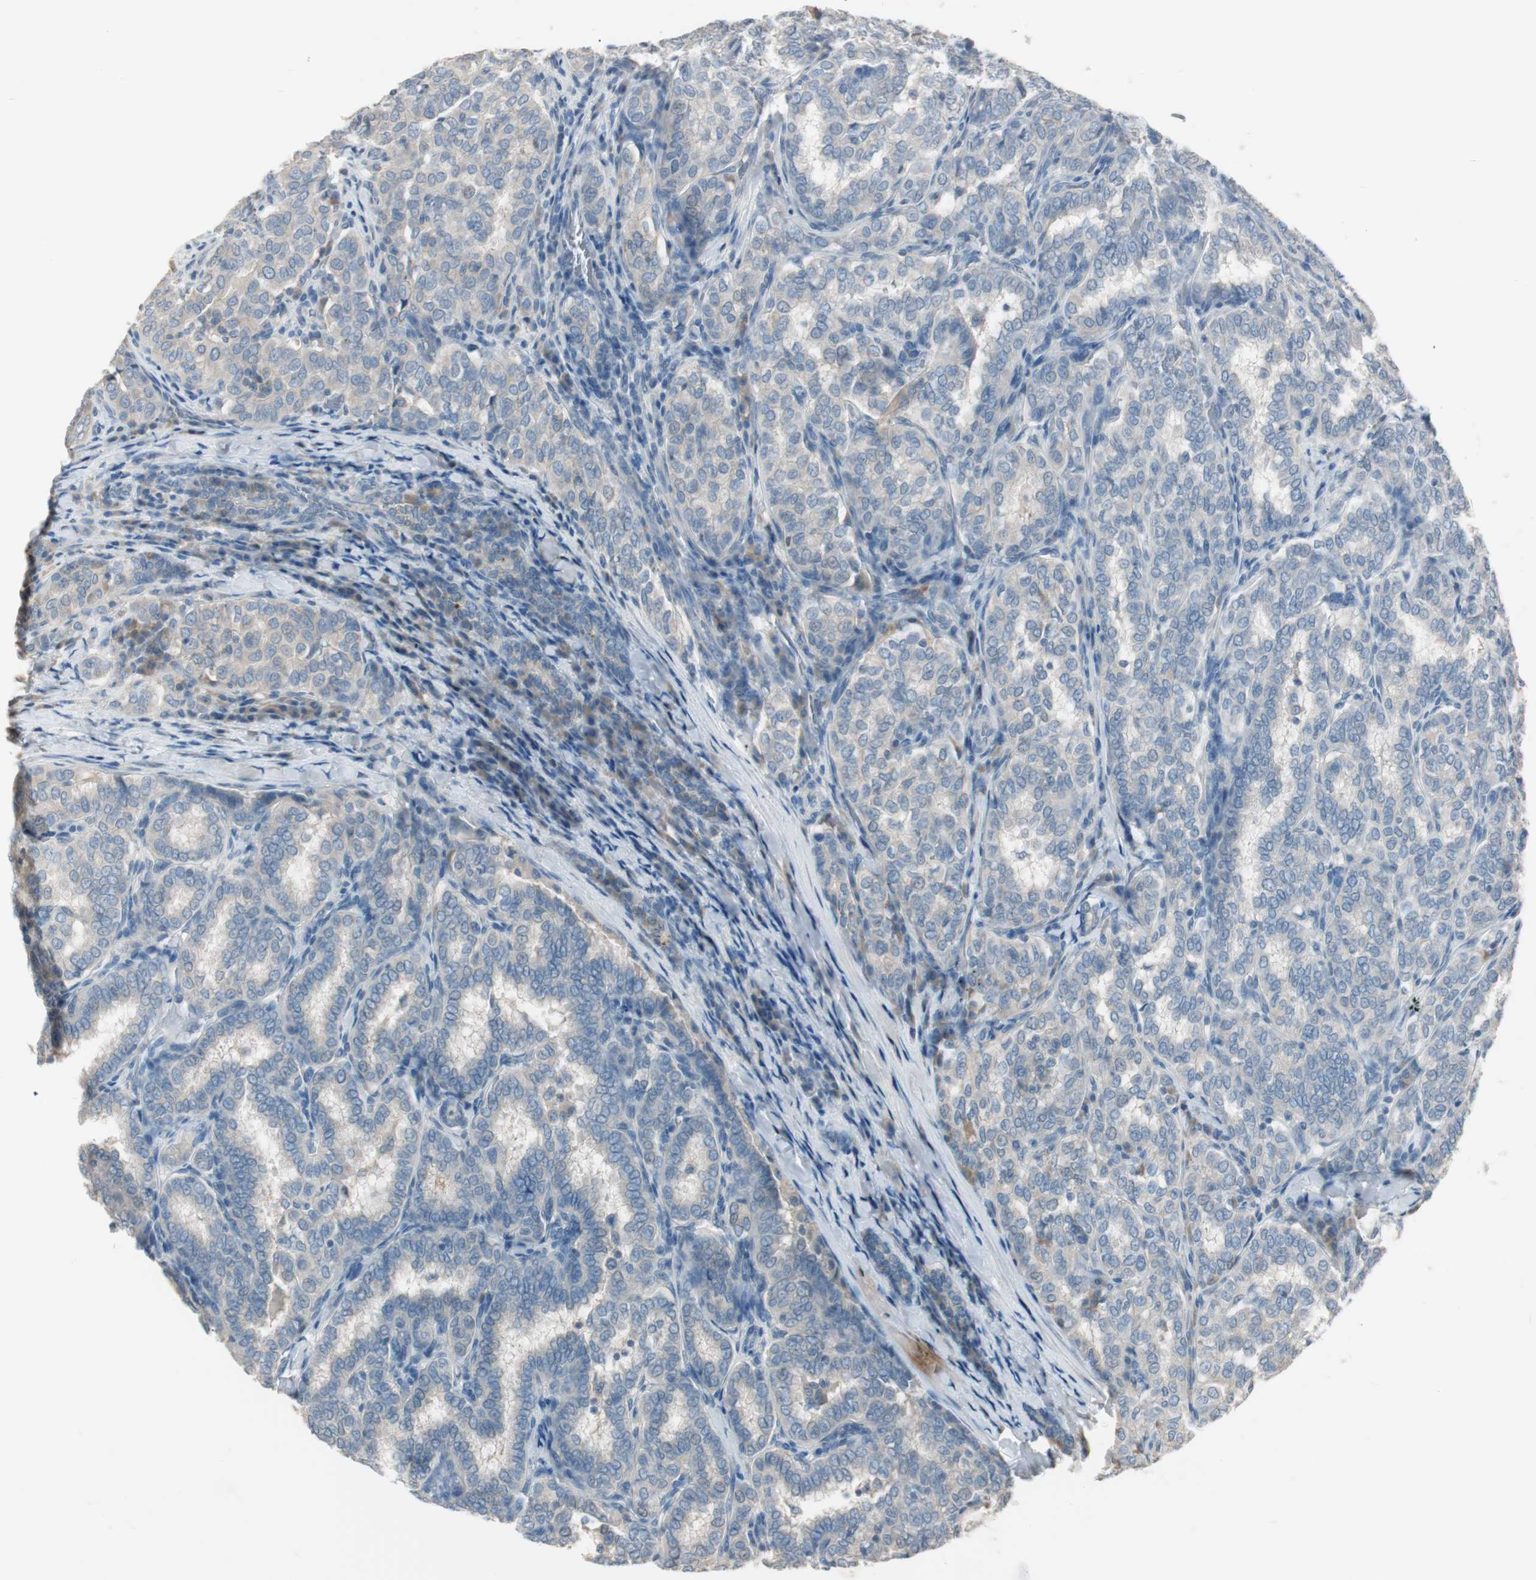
{"staining": {"intensity": "weak", "quantity": "25%-75%", "location": "cytoplasmic/membranous"}, "tissue": "thyroid cancer", "cell_type": "Tumor cells", "image_type": "cancer", "snomed": [{"axis": "morphology", "description": "Papillary adenocarcinoma, NOS"}, {"axis": "topography", "description": "Thyroid gland"}], "caption": "Protein analysis of thyroid cancer (papillary adenocarcinoma) tissue demonstrates weak cytoplasmic/membranous positivity in about 25%-75% of tumor cells.", "gene": "KHK", "patient": {"sex": "female", "age": 30}}